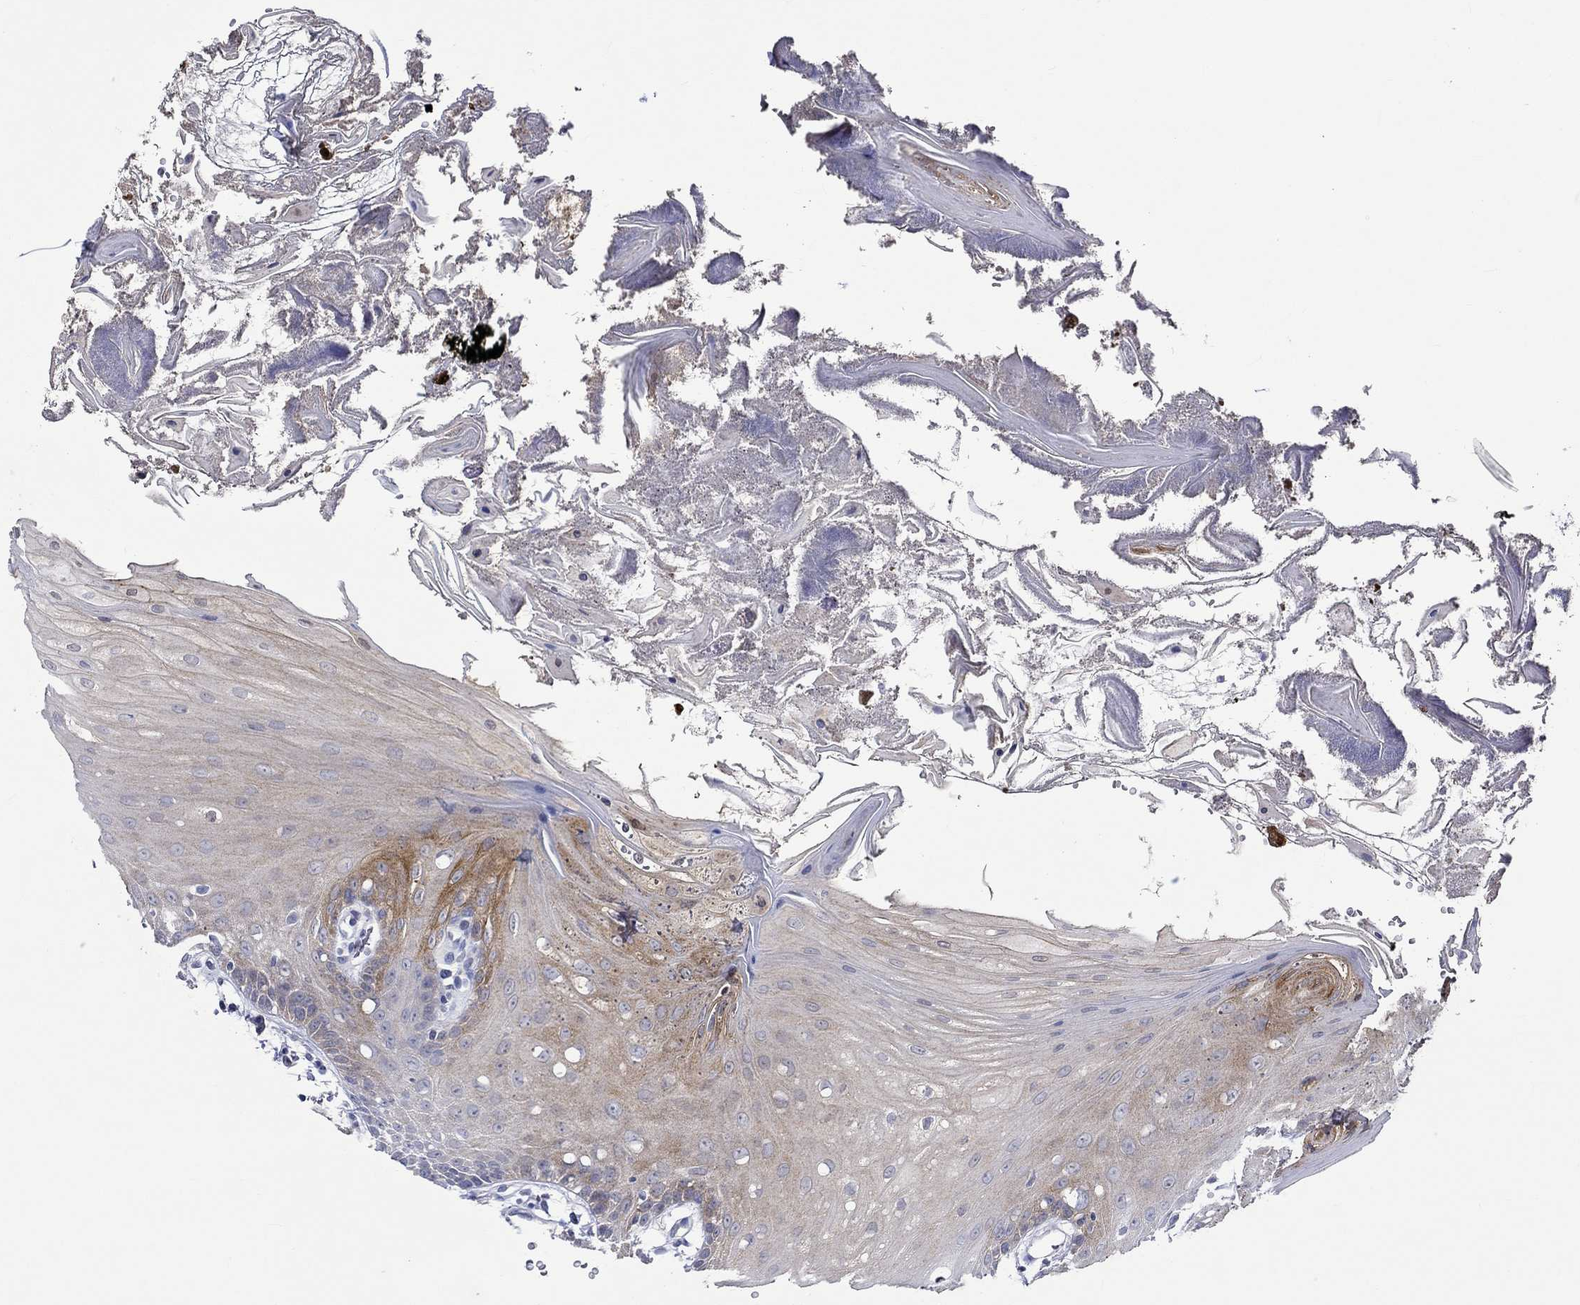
{"staining": {"intensity": "moderate", "quantity": "<25%", "location": "cytoplasmic/membranous"}, "tissue": "oral mucosa", "cell_type": "Squamous epithelial cells", "image_type": "normal", "snomed": [{"axis": "morphology", "description": "Normal tissue, NOS"}, {"axis": "morphology", "description": "Squamous cell carcinoma, NOS"}, {"axis": "topography", "description": "Oral tissue"}, {"axis": "topography", "description": "Head-Neck"}], "caption": "DAB (3,3'-diaminobenzidine) immunohistochemical staining of benign human oral mucosa shows moderate cytoplasmic/membranous protein staining in approximately <25% of squamous epithelial cells.", "gene": "CRYAB", "patient": {"sex": "male", "age": 69}}